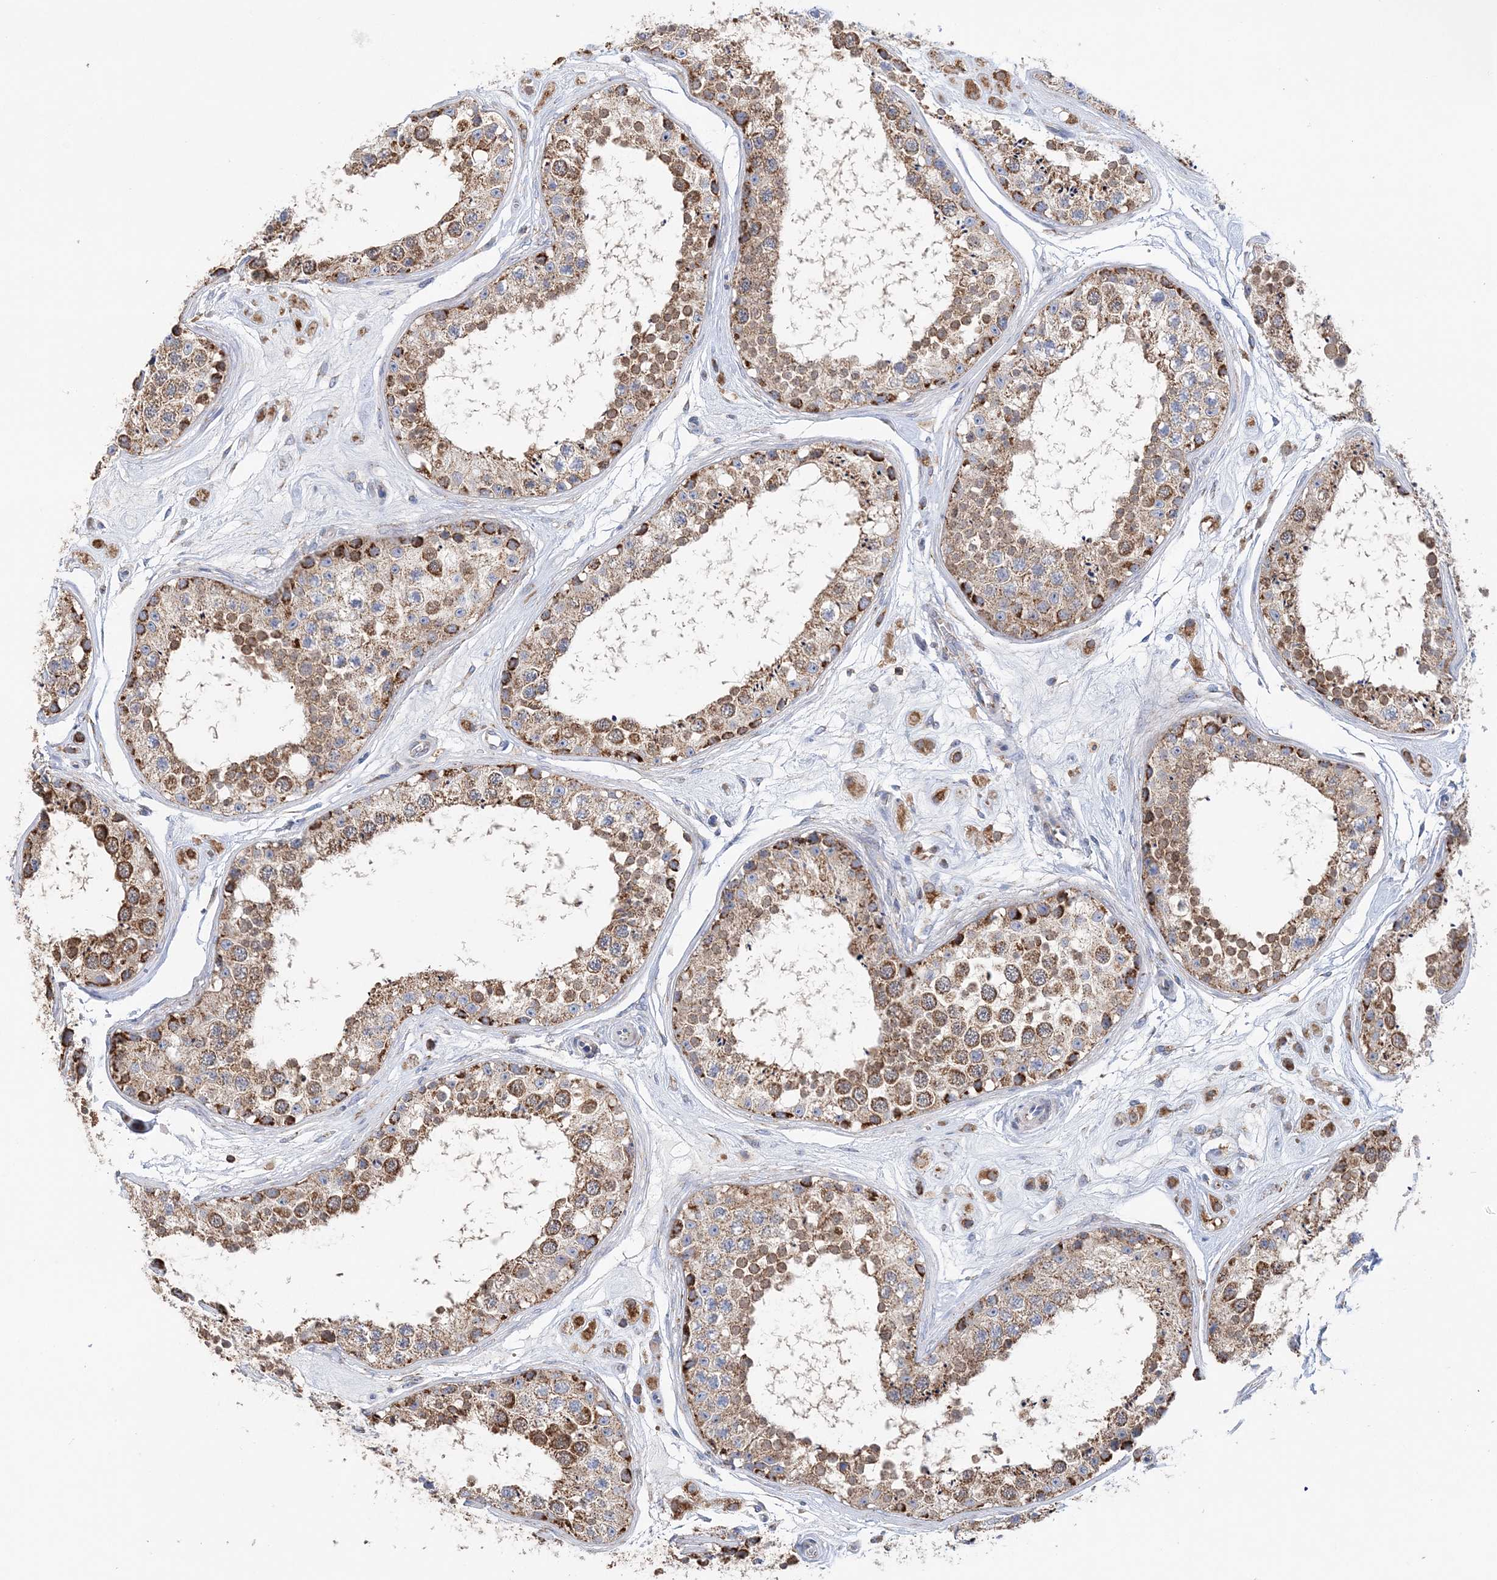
{"staining": {"intensity": "moderate", "quantity": ">75%", "location": "cytoplasmic/membranous"}, "tissue": "testis", "cell_type": "Cells in seminiferous ducts", "image_type": "normal", "snomed": [{"axis": "morphology", "description": "Normal tissue, NOS"}, {"axis": "topography", "description": "Testis"}], "caption": "Moderate cytoplasmic/membranous protein staining is identified in approximately >75% of cells in seminiferous ducts in testis. (DAB IHC with brightfield microscopy, high magnification).", "gene": "TTC32", "patient": {"sex": "male", "age": 25}}